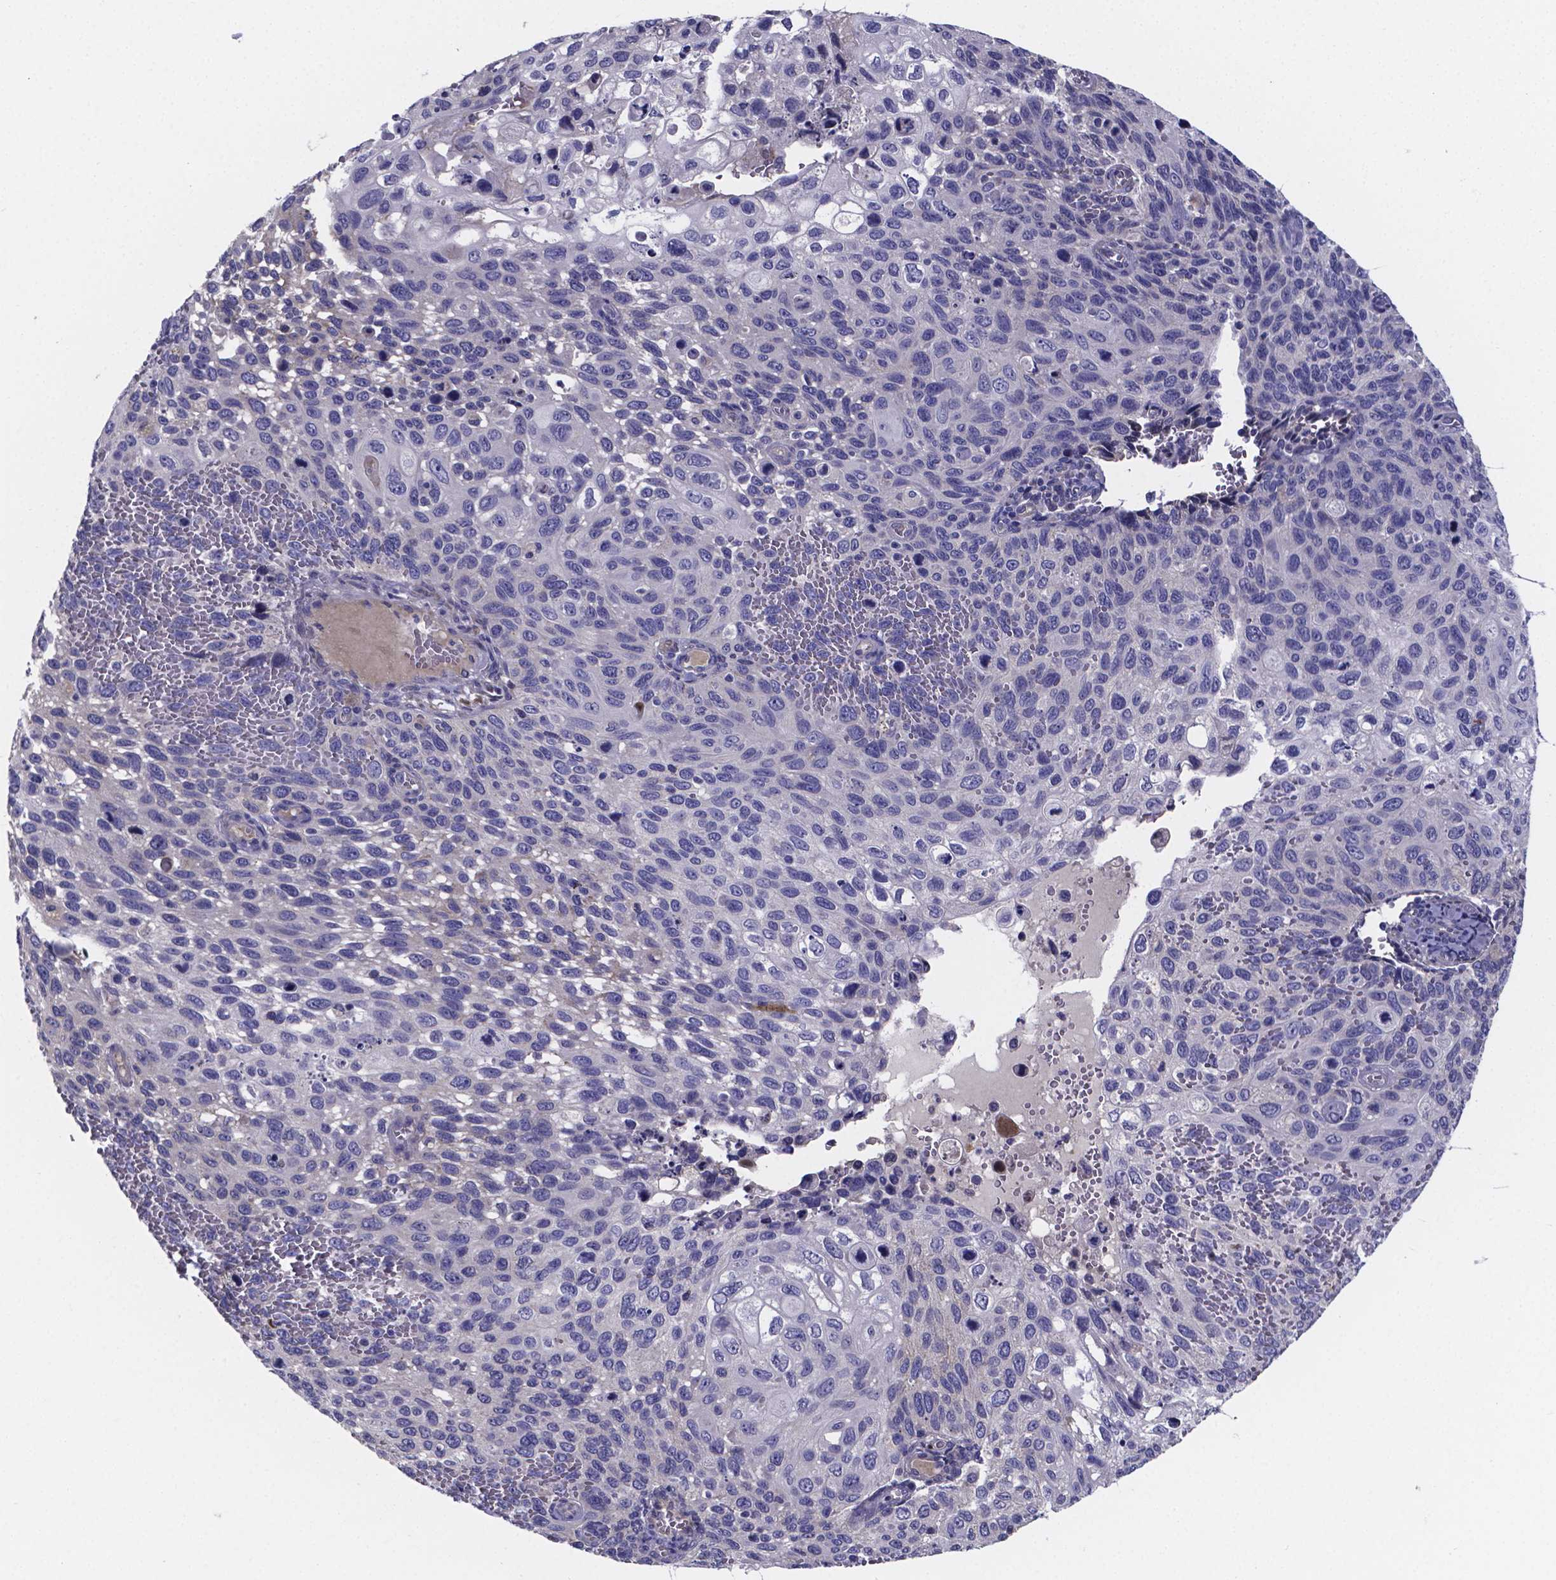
{"staining": {"intensity": "negative", "quantity": "none", "location": "none"}, "tissue": "cervical cancer", "cell_type": "Tumor cells", "image_type": "cancer", "snomed": [{"axis": "morphology", "description": "Squamous cell carcinoma, NOS"}, {"axis": "topography", "description": "Cervix"}], "caption": "This is a histopathology image of IHC staining of cervical cancer (squamous cell carcinoma), which shows no staining in tumor cells.", "gene": "SFRP4", "patient": {"sex": "female", "age": 70}}